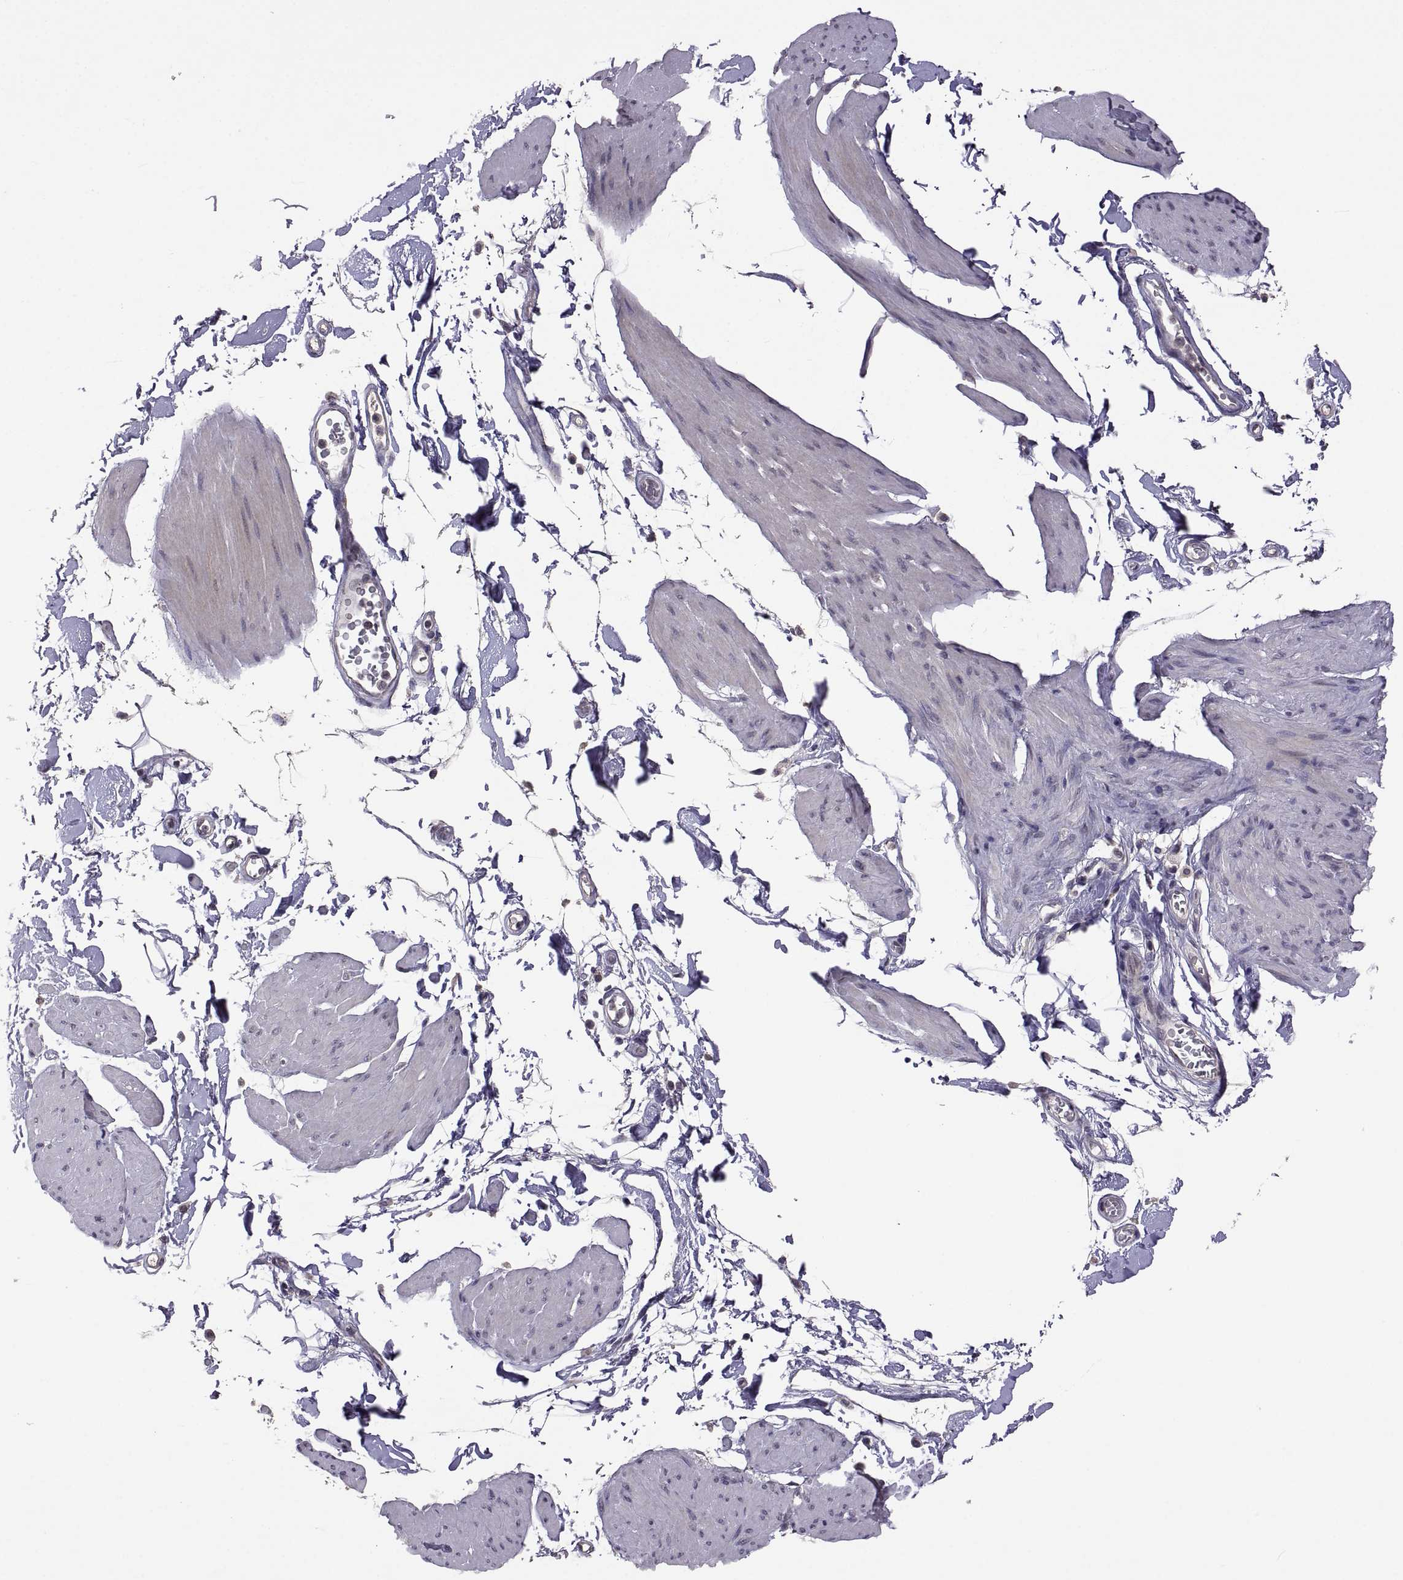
{"staining": {"intensity": "negative", "quantity": "none", "location": "none"}, "tissue": "smooth muscle", "cell_type": "Smooth muscle cells", "image_type": "normal", "snomed": [{"axis": "morphology", "description": "Normal tissue, NOS"}, {"axis": "topography", "description": "Adipose tissue"}, {"axis": "topography", "description": "Smooth muscle"}, {"axis": "topography", "description": "Peripheral nerve tissue"}], "caption": "The photomicrograph demonstrates no staining of smooth muscle cells in normal smooth muscle. (DAB immunohistochemistry visualized using brightfield microscopy, high magnification).", "gene": "LAMA1", "patient": {"sex": "male", "age": 83}}